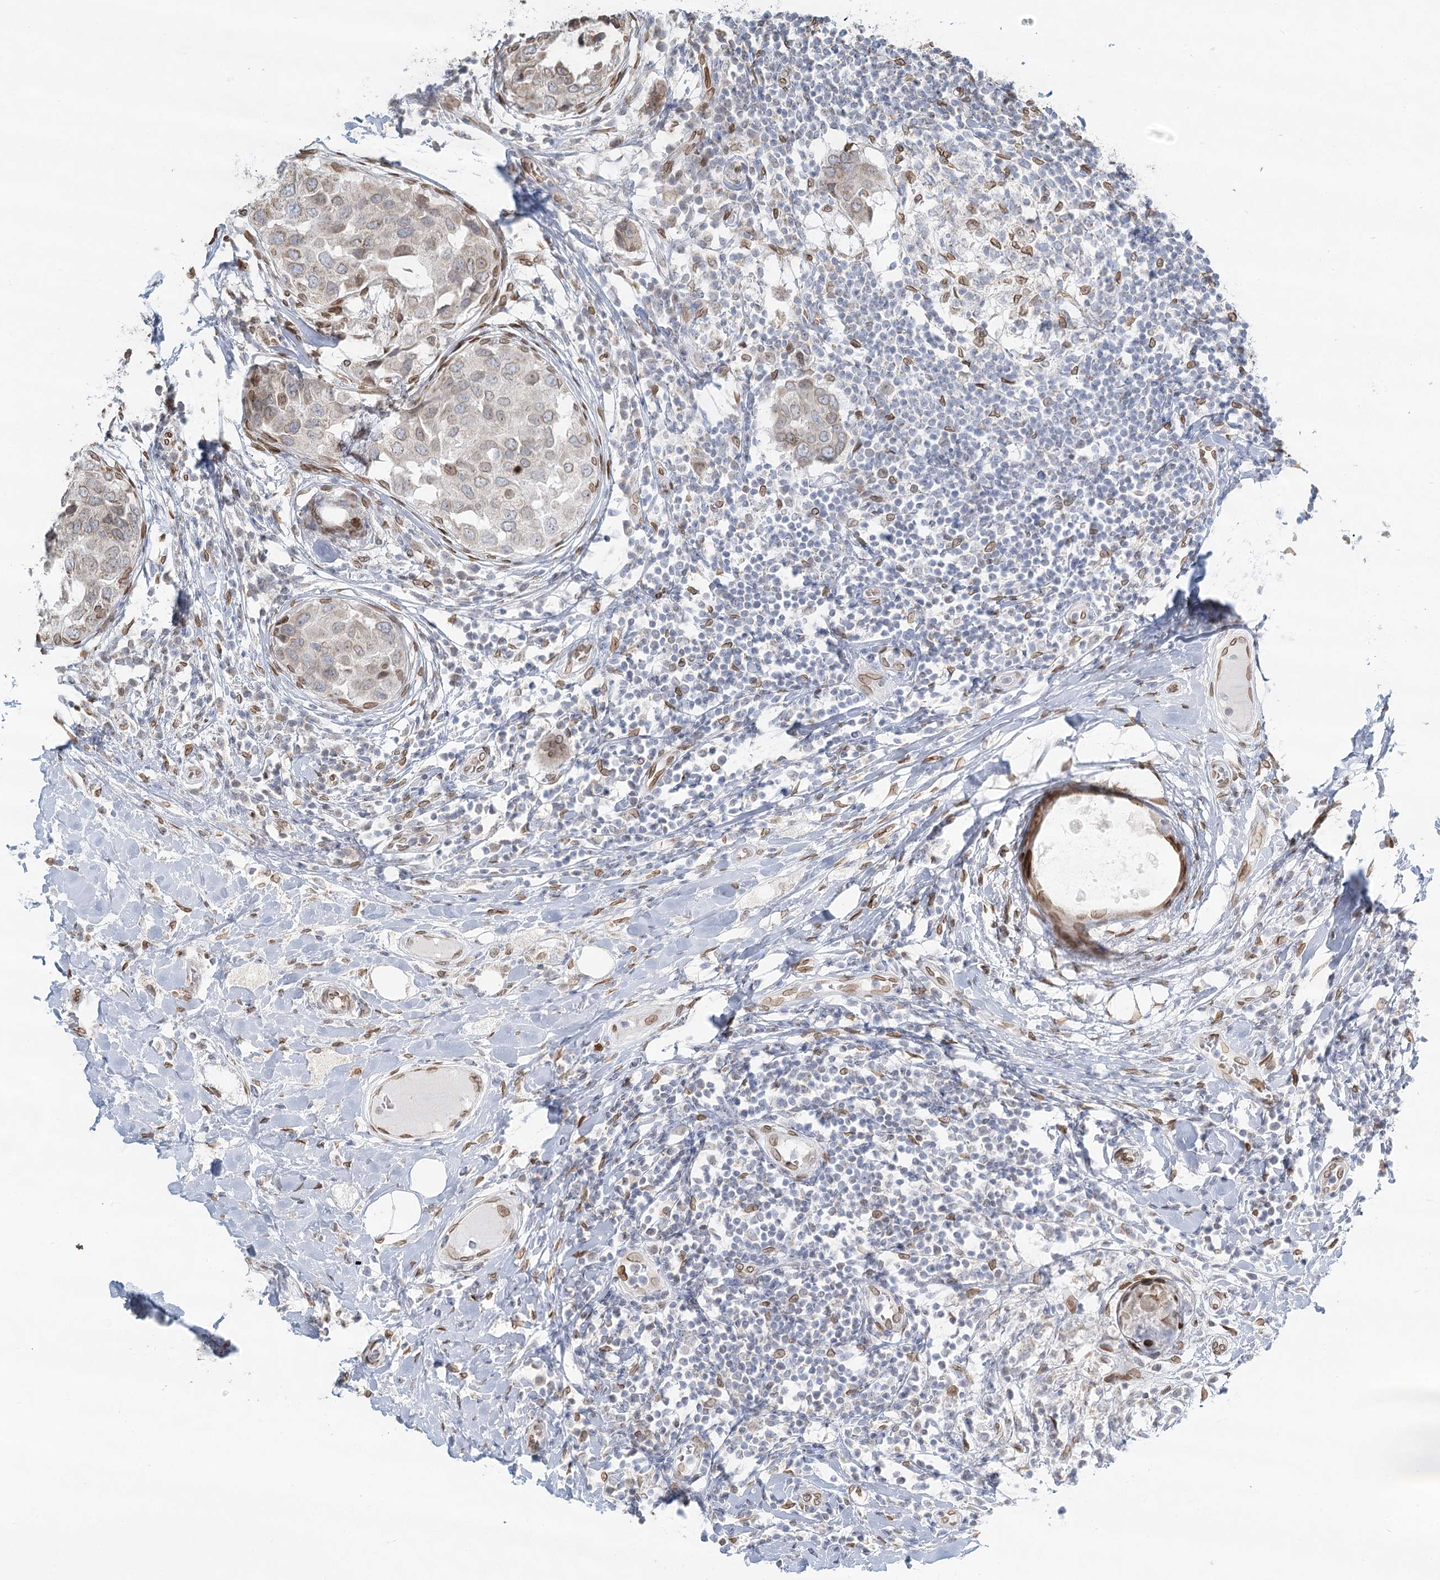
{"staining": {"intensity": "moderate", "quantity": "25%-75%", "location": "cytoplasmic/membranous,nuclear"}, "tissue": "breast cancer", "cell_type": "Tumor cells", "image_type": "cancer", "snomed": [{"axis": "morphology", "description": "Duct carcinoma"}, {"axis": "topography", "description": "Breast"}], "caption": "Protein expression analysis of infiltrating ductal carcinoma (breast) demonstrates moderate cytoplasmic/membranous and nuclear expression in approximately 25%-75% of tumor cells. (brown staining indicates protein expression, while blue staining denotes nuclei).", "gene": "VWA5A", "patient": {"sex": "female", "age": 27}}